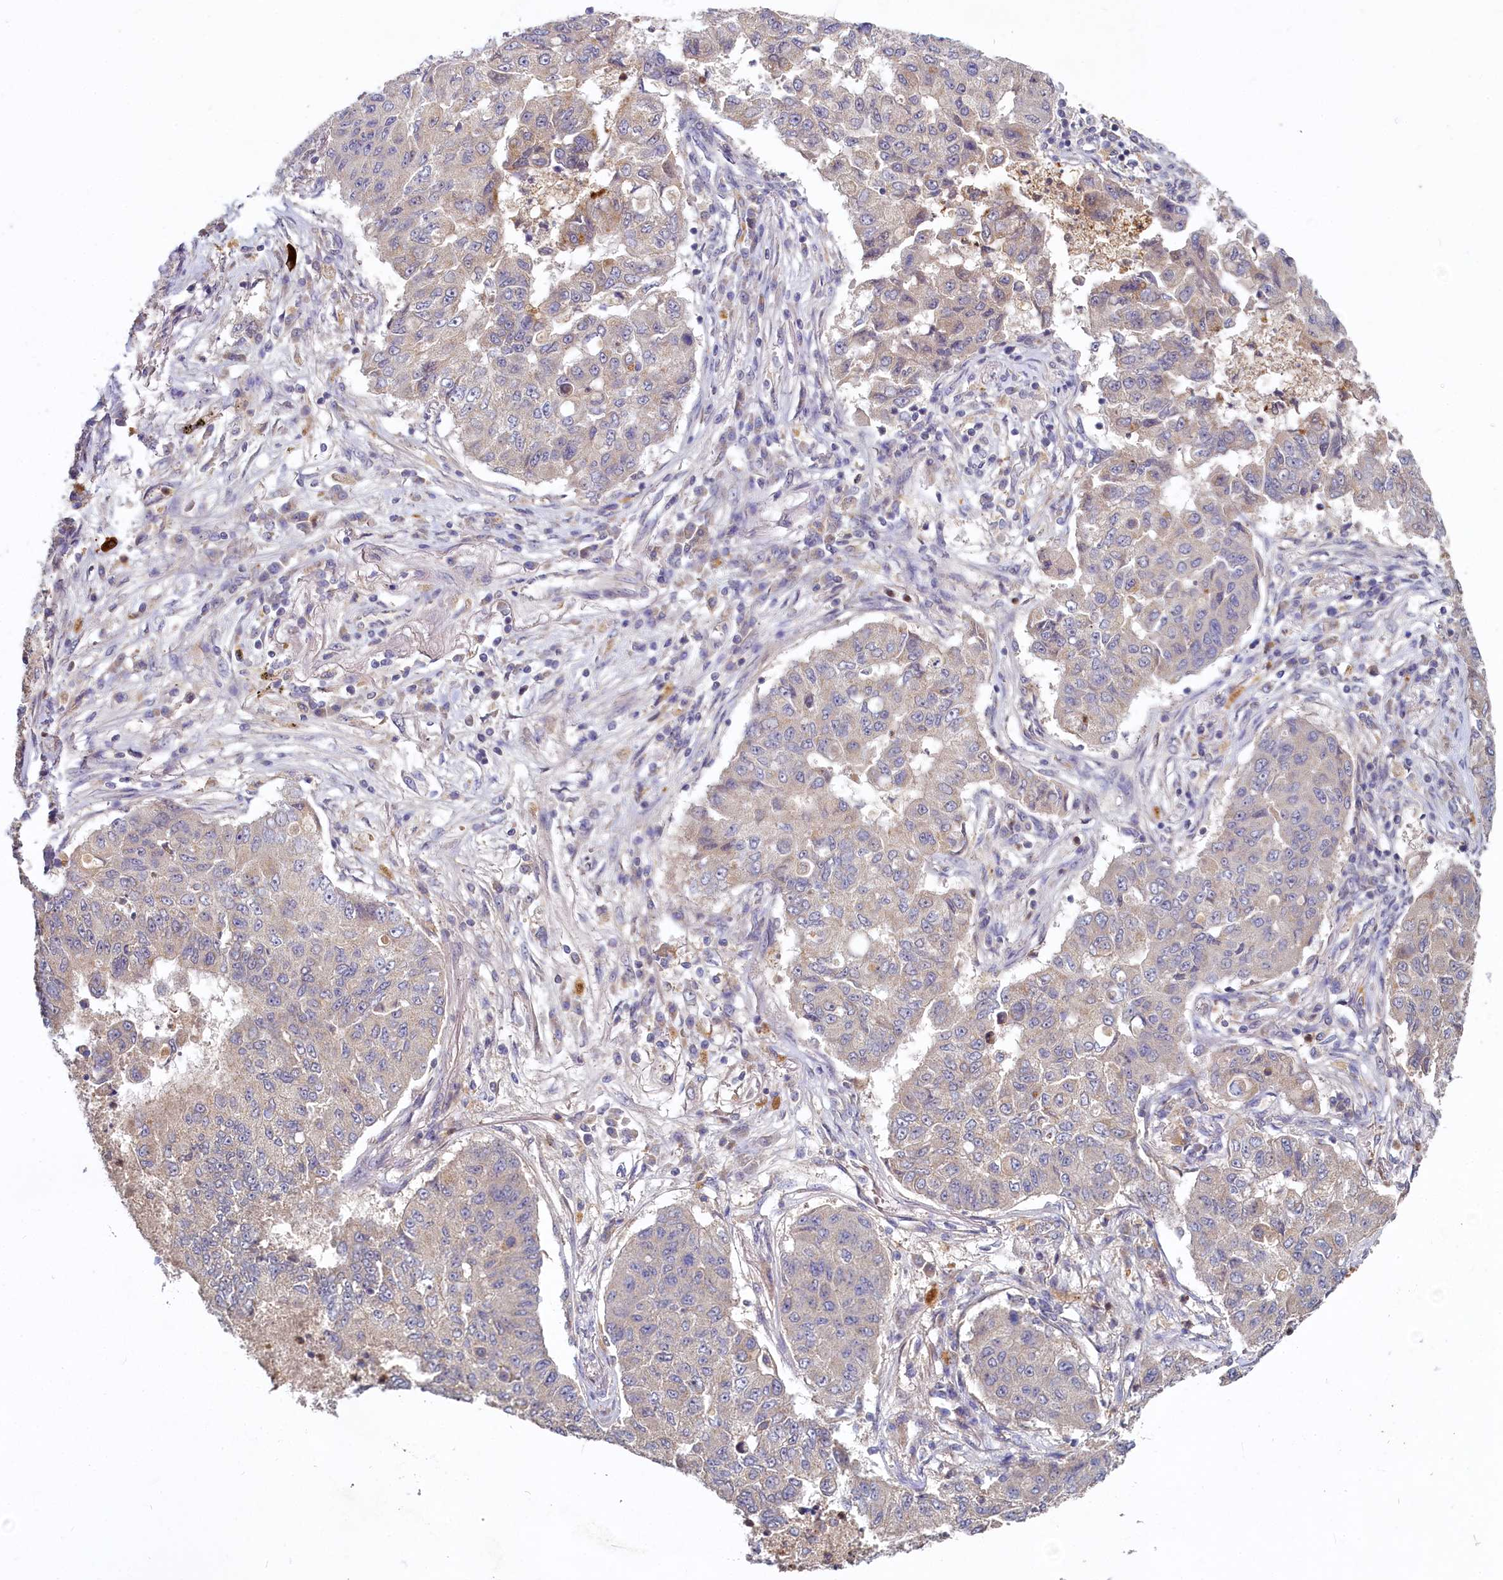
{"staining": {"intensity": "negative", "quantity": "none", "location": "none"}, "tissue": "lung cancer", "cell_type": "Tumor cells", "image_type": "cancer", "snomed": [{"axis": "morphology", "description": "Squamous cell carcinoma, NOS"}, {"axis": "topography", "description": "Lung"}], "caption": "High magnification brightfield microscopy of lung squamous cell carcinoma stained with DAB (brown) and counterstained with hematoxylin (blue): tumor cells show no significant staining.", "gene": "HERC3", "patient": {"sex": "male", "age": 74}}